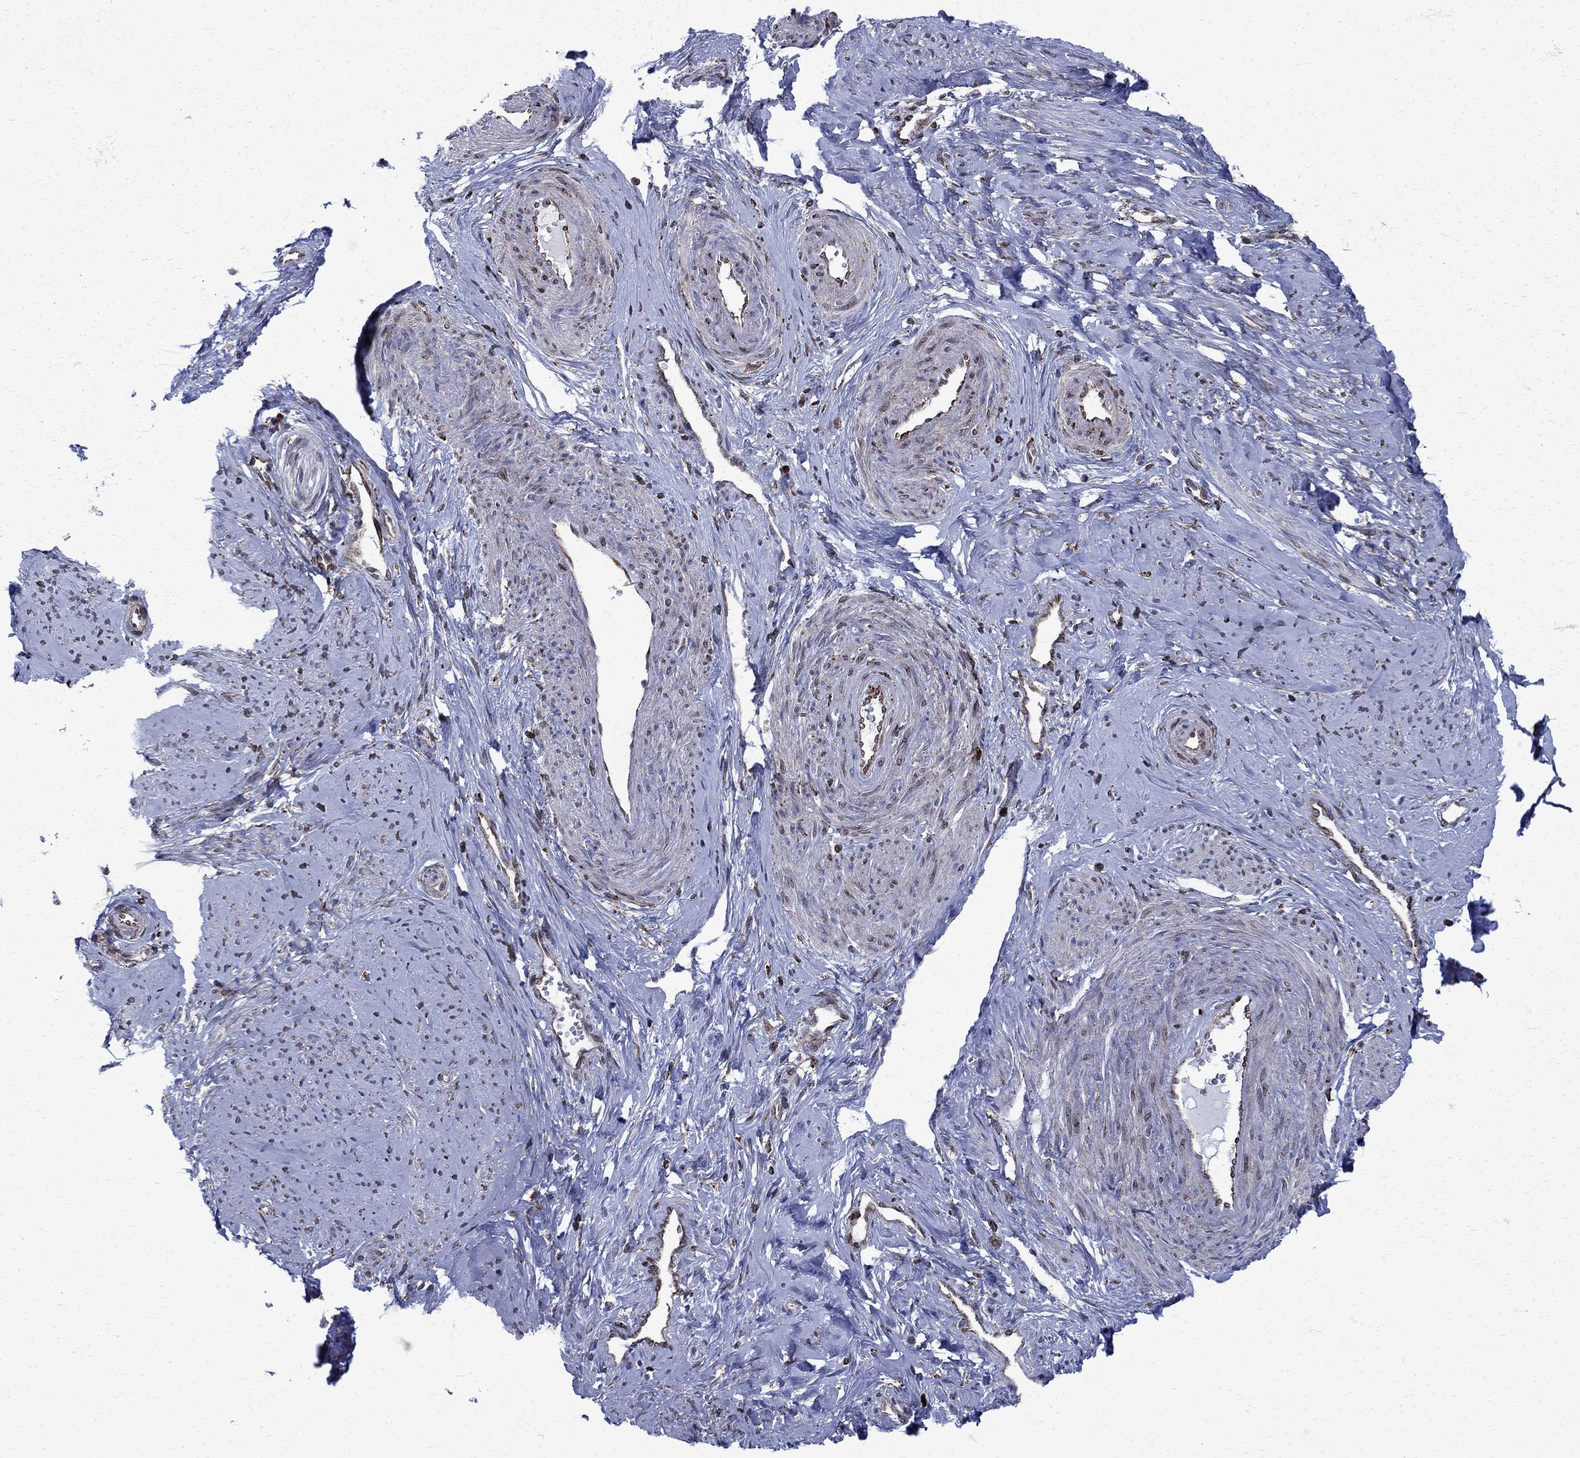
{"staining": {"intensity": "strong", "quantity": "<25%", "location": "nuclear"}, "tissue": "smooth muscle", "cell_type": "Smooth muscle cells", "image_type": "normal", "snomed": [{"axis": "morphology", "description": "Normal tissue, NOS"}, {"axis": "topography", "description": "Smooth muscle"}], "caption": "Brown immunohistochemical staining in benign smooth muscle demonstrates strong nuclear expression in approximately <25% of smooth muscle cells. The staining was performed using DAB (3,3'-diaminobenzidine), with brown indicating positive protein expression. Nuclei are stained blue with hematoxylin.", "gene": "CAB39L", "patient": {"sex": "female", "age": 48}}